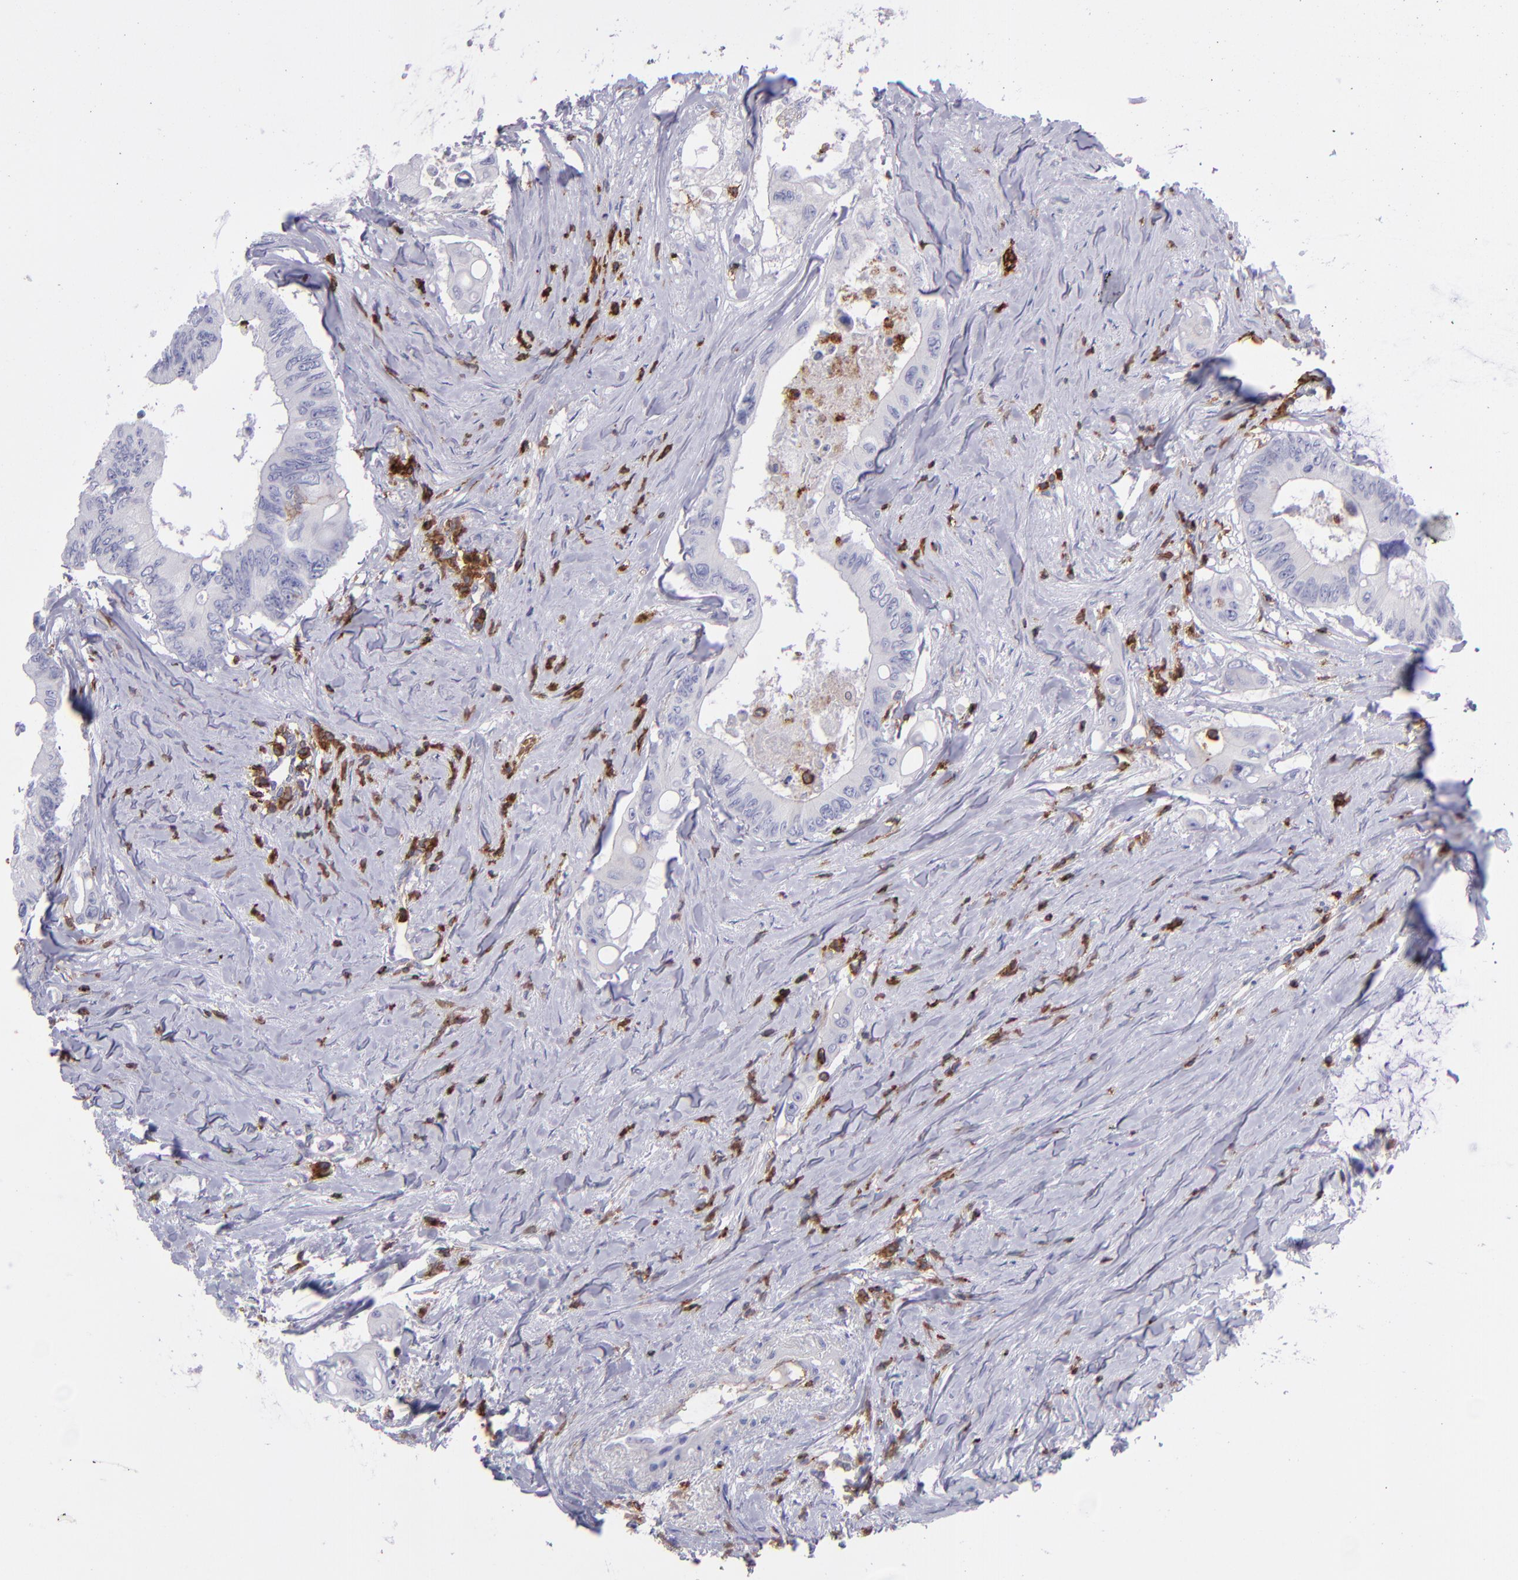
{"staining": {"intensity": "negative", "quantity": "none", "location": "none"}, "tissue": "colorectal cancer", "cell_type": "Tumor cells", "image_type": "cancer", "snomed": [{"axis": "morphology", "description": "Adenocarcinoma, NOS"}, {"axis": "topography", "description": "Colon"}], "caption": "The photomicrograph reveals no significant positivity in tumor cells of colorectal adenocarcinoma.", "gene": "ICAM3", "patient": {"sex": "male", "age": 65}}